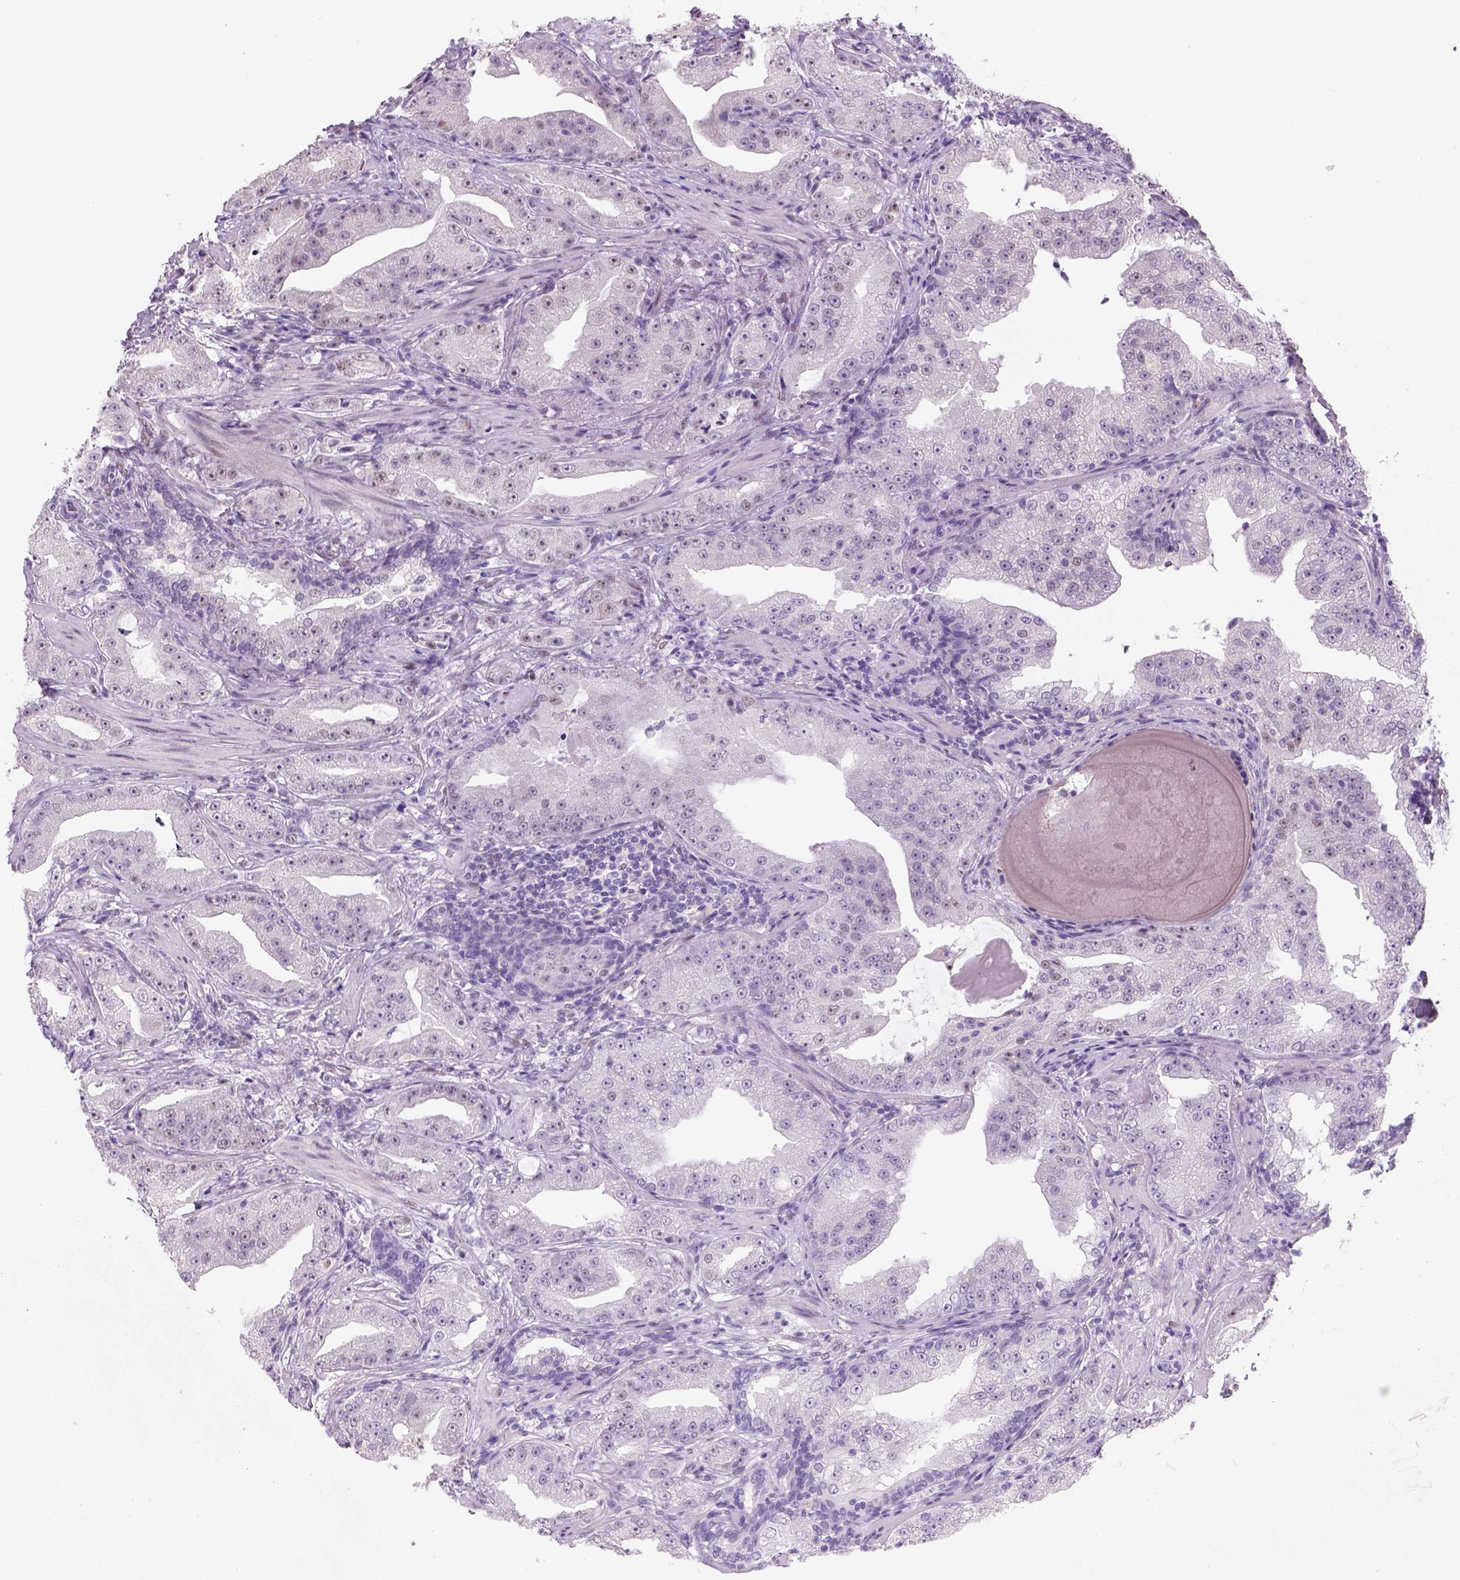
{"staining": {"intensity": "weak", "quantity": "25%-75%", "location": "nuclear"}, "tissue": "prostate cancer", "cell_type": "Tumor cells", "image_type": "cancer", "snomed": [{"axis": "morphology", "description": "Adenocarcinoma, Low grade"}, {"axis": "topography", "description": "Prostate"}], "caption": "Immunohistochemical staining of human prostate cancer shows low levels of weak nuclear protein expression in about 25%-75% of tumor cells. The protein is stained brown, and the nuclei are stained in blue (DAB IHC with brightfield microscopy, high magnification).", "gene": "ZMAT4", "patient": {"sex": "male", "age": 62}}